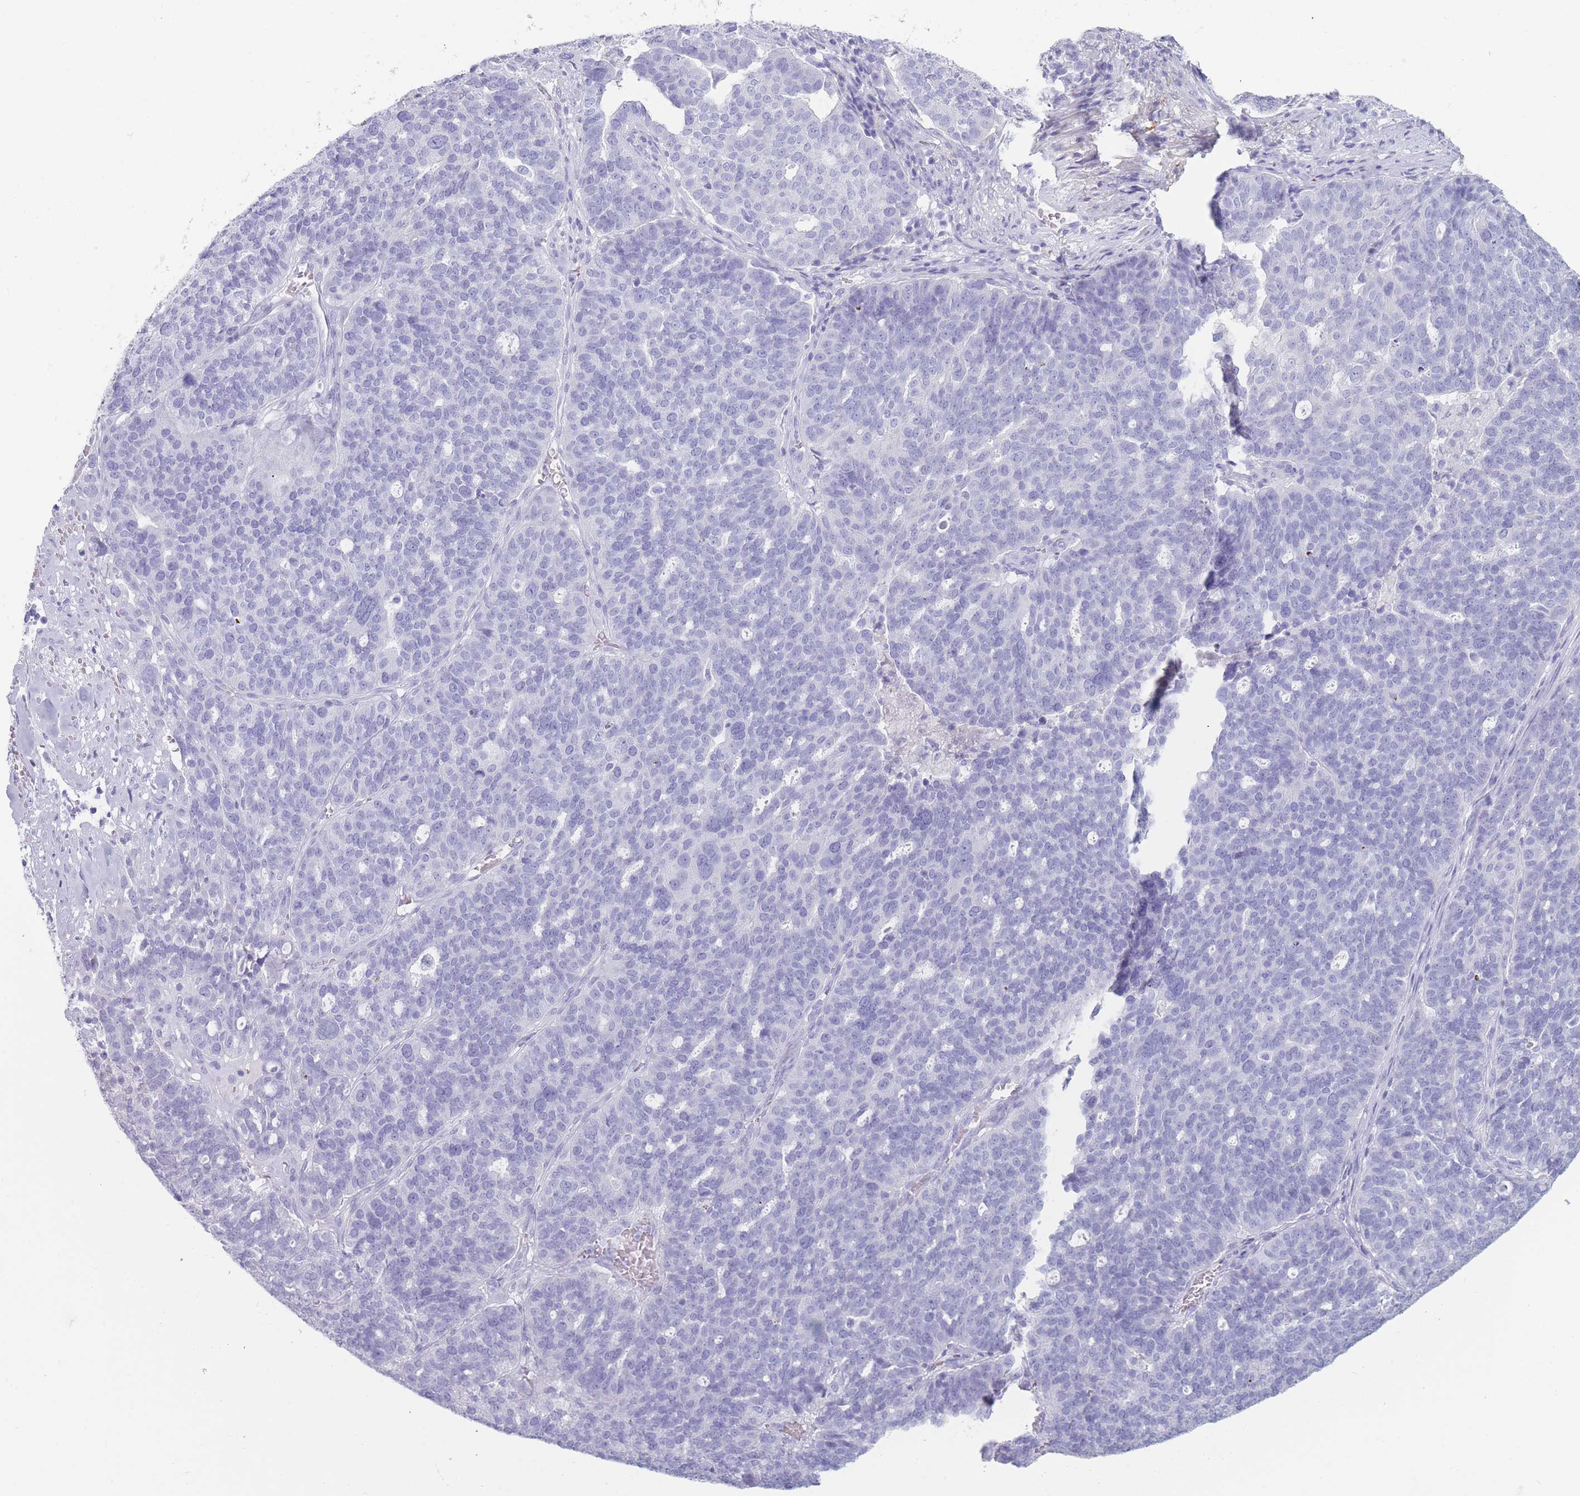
{"staining": {"intensity": "negative", "quantity": "none", "location": "none"}, "tissue": "ovarian cancer", "cell_type": "Tumor cells", "image_type": "cancer", "snomed": [{"axis": "morphology", "description": "Cystadenocarcinoma, serous, NOS"}, {"axis": "topography", "description": "Ovary"}], "caption": "Tumor cells show no significant staining in ovarian cancer (serous cystadenocarcinoma).", "gene": "GPR12", "patient": {"sex": "female", "age": 59}}